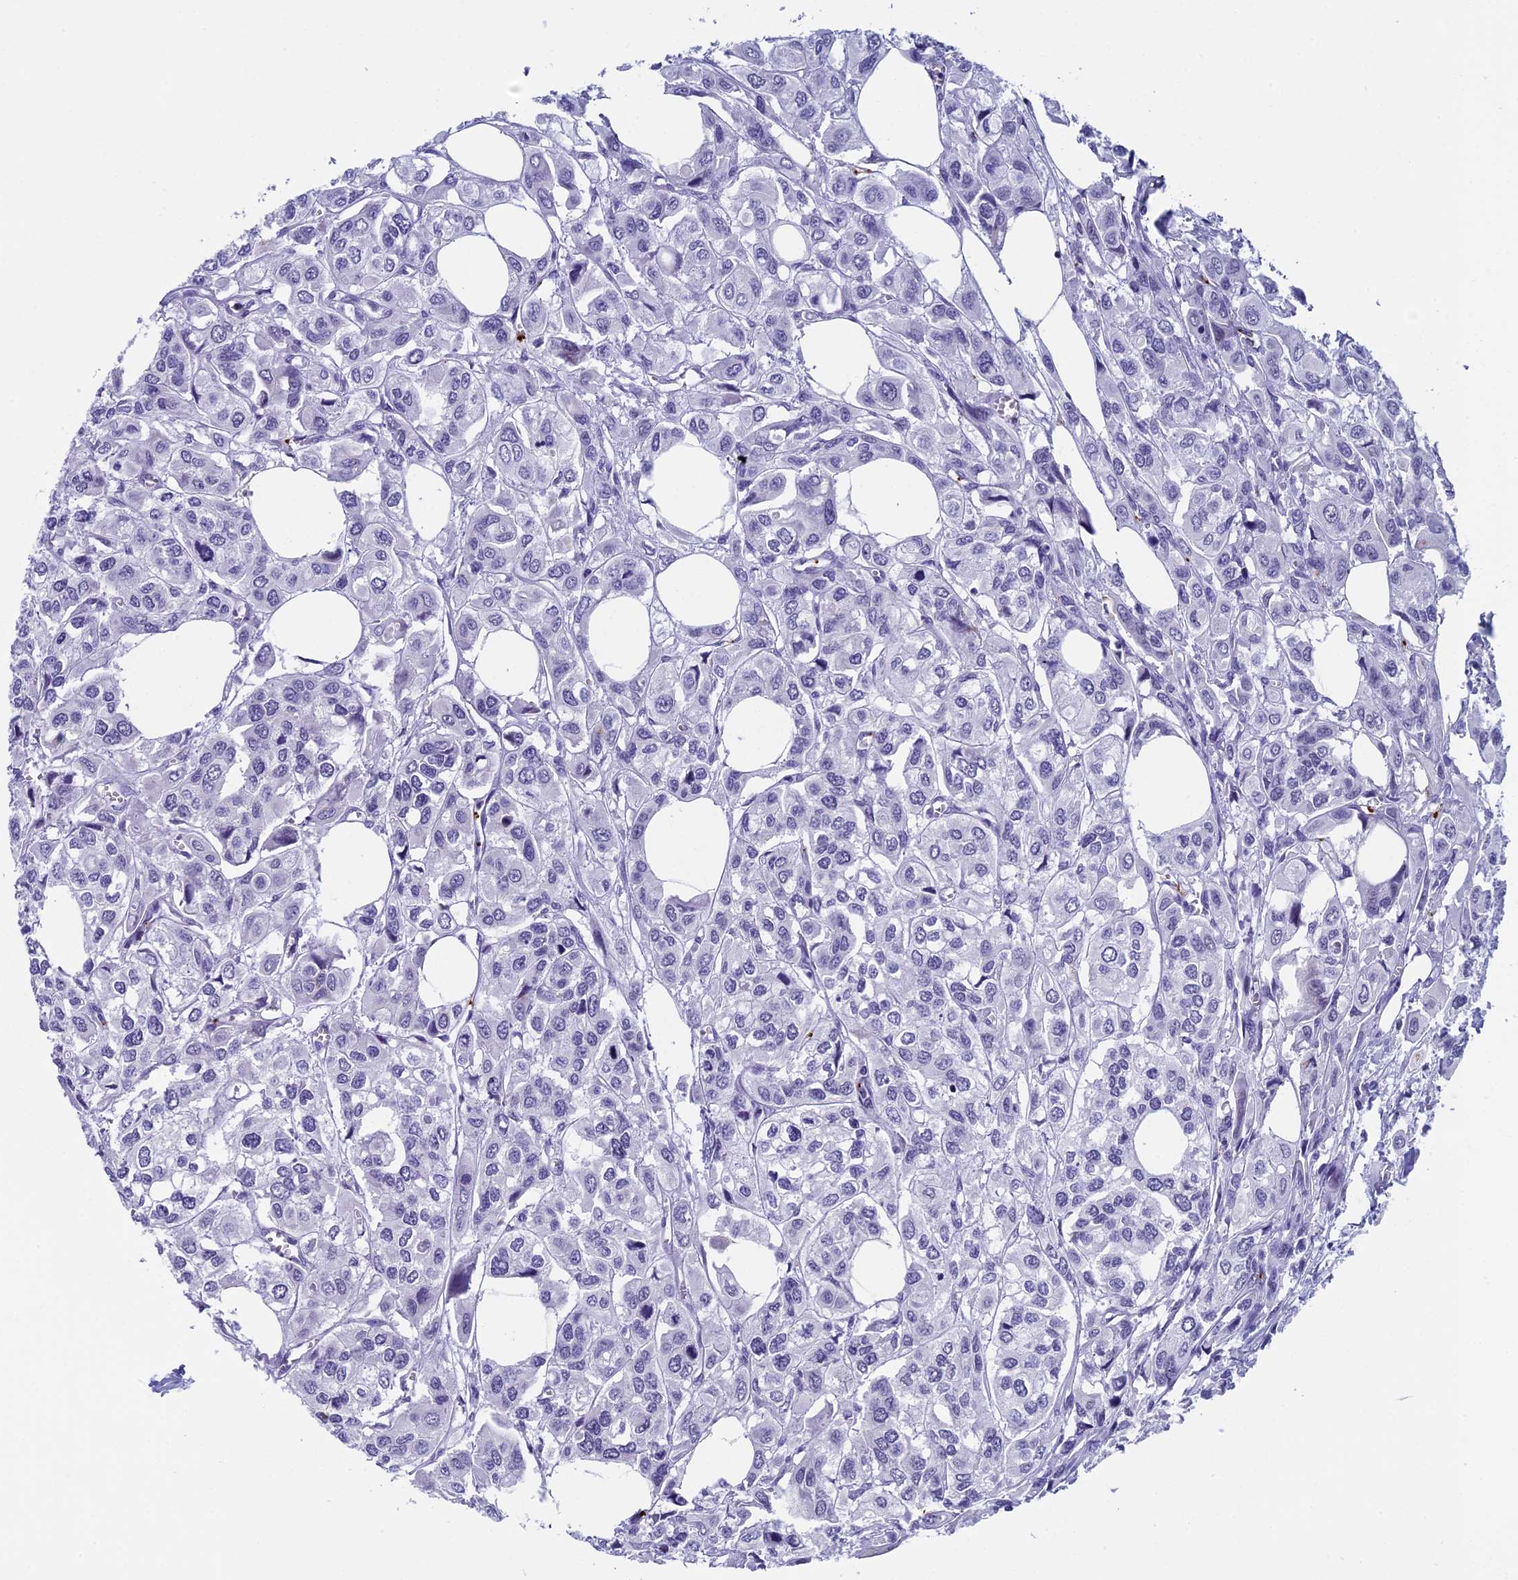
{"staining": {"intensity": "negative", "quantity": "none", "location": "none"}, "tissue": "urothelial cancer", "cell_type": "Tumor cells", "image_type": "cancer", "snomed": [{"axis": "morphology", "description": "Urothelial carcinoma, High grade"}, {"axis": "topography", "description": "Urinary bladder"}], "caption": "Immunohistochemical staining of urothelial cancer exhibits no significant expression in tumor cells.", "gene": "AIFM2", "patient": {"sex": "male", "age": 67}}